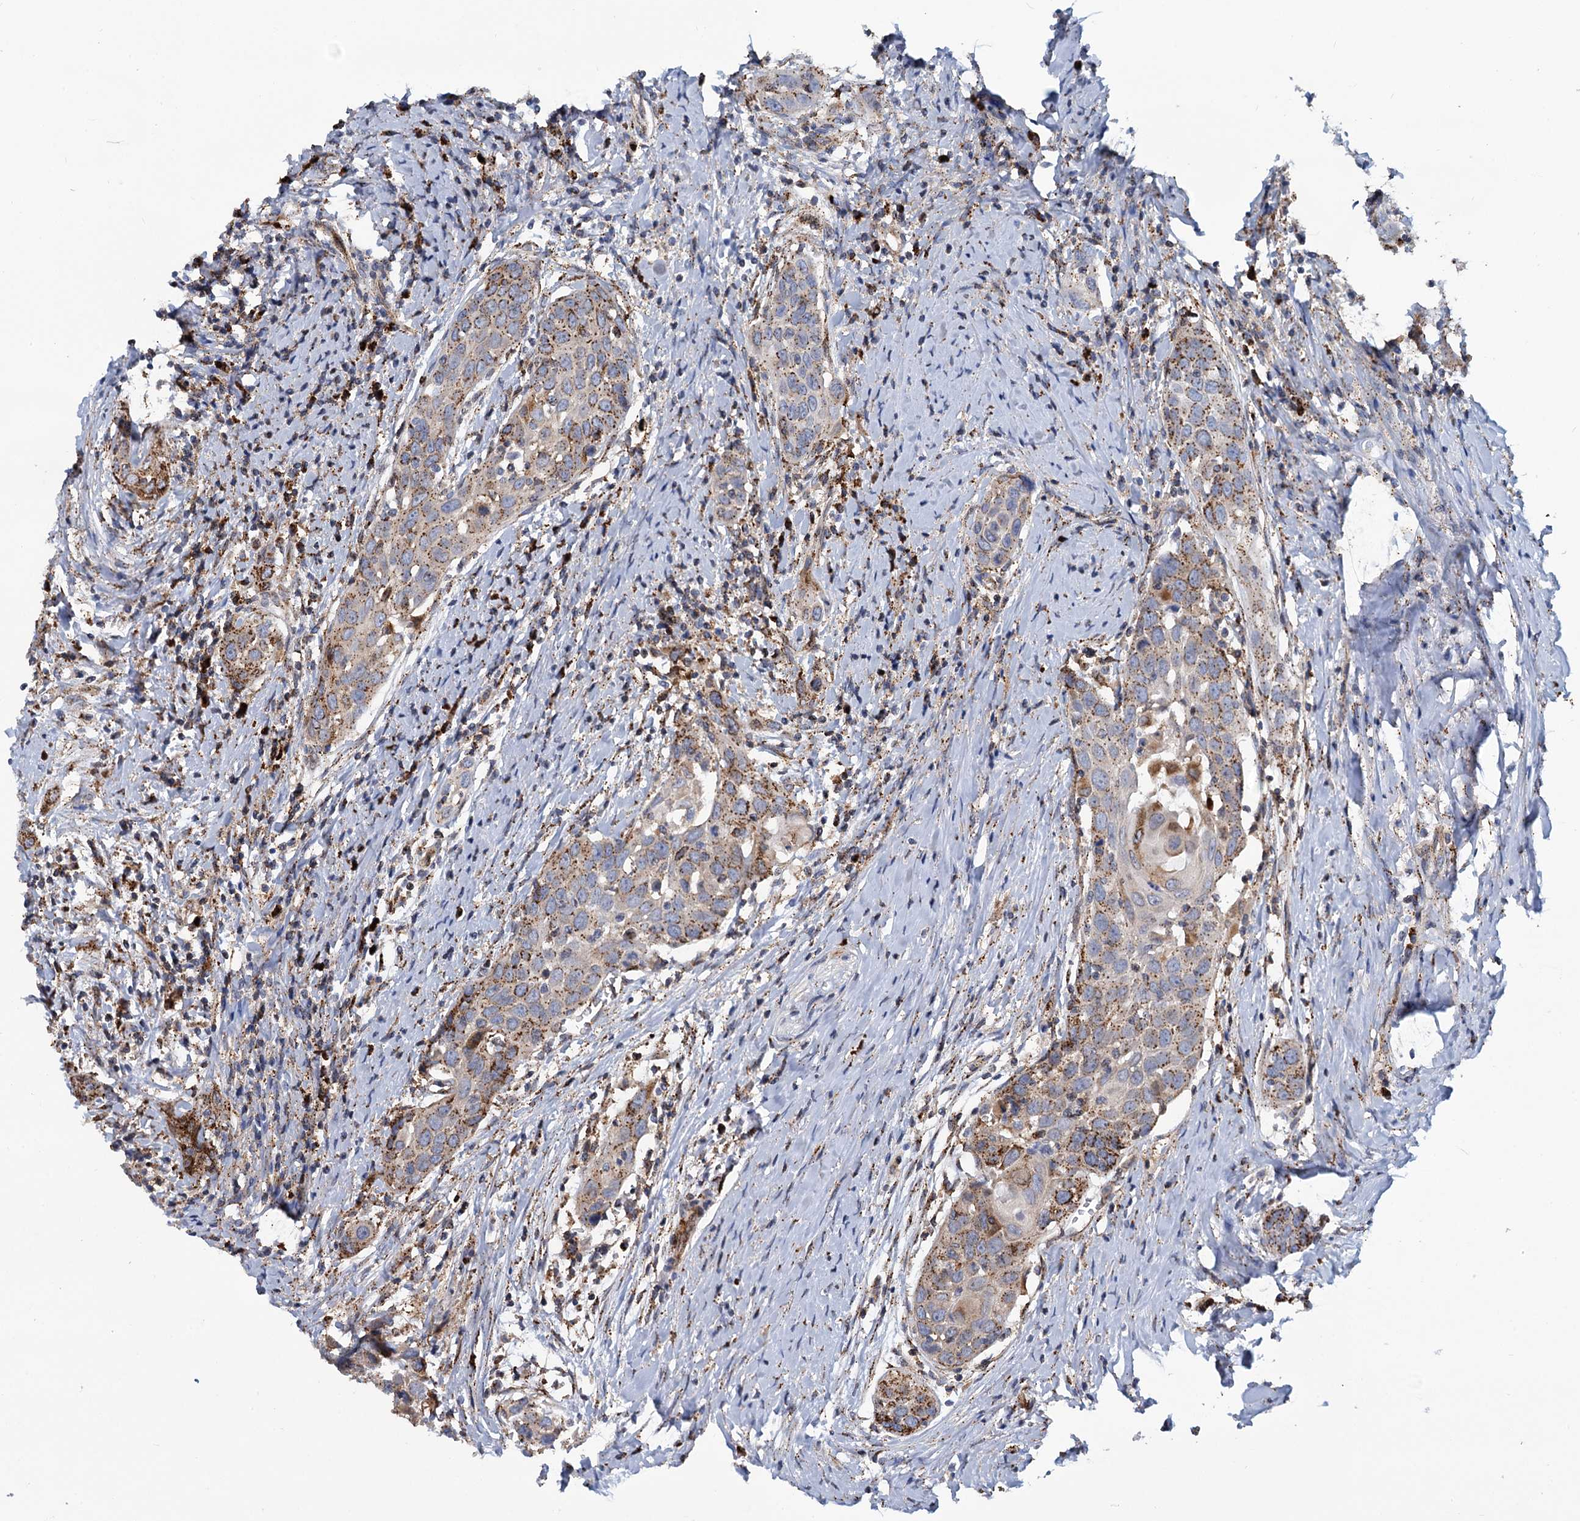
{"staining": {"intensity": "moderate", "quantity": ">75%", "location": "cytoplasmic/membranous"}, "tissue": "head and neck cancer", "cell_type": "Tumor cells", "image_type": "cancer", "snomed": [{"axis": "morphology", "description": "Squamous cell carcinoma, NOS"}, {"axis": "topography", "description": "Oral tissue"}, {"axis": "topography", "description": "Head-Neck"}], "caption": "Protein expression analysis of human head and neck squamous cell carcinoma reveals moderate cytoplasmic/membranous positivity in about >75% of tumor cells.", "gene": "SUPT20H", "patient": {"sex": "female", "age": 50}}